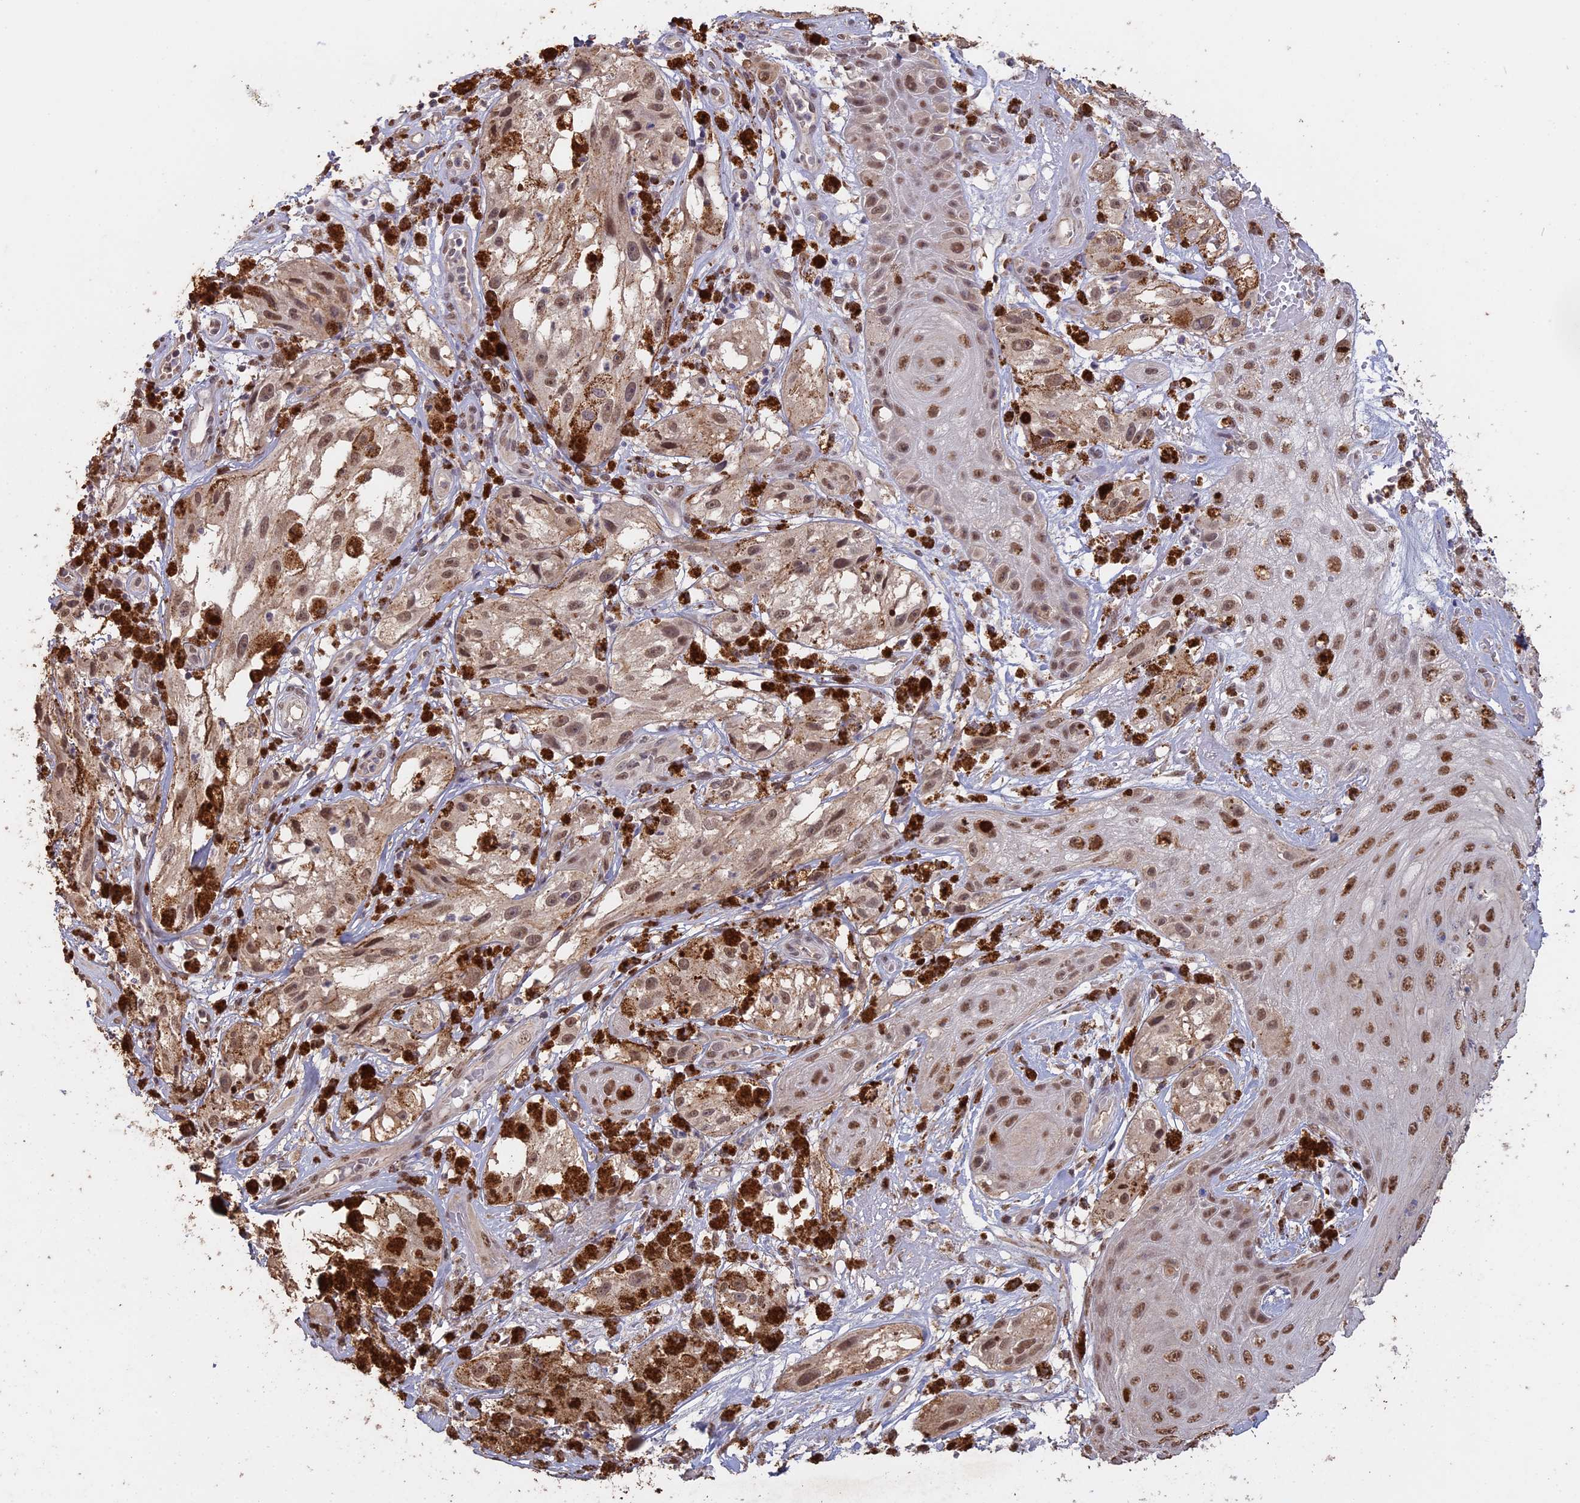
{"staining": {"intensity": "moderate", "quantity": ">75%", "location": "nuclear"}, "tissue": "melanoma", "cell_type": "Tumor cells", "image_type": "cancer", "snomed": [{"axis": "morphology", "description": "Malignant melanoma, NOS"}, {"axis": "topography", "description": "Skin"}], "caption": "Protein expression analysis of melanoma shows moderate nuclear expression in about >75% of tumor cells.", "gene": "PSMC6", "patient": {"sex": "male", "age": 88}}